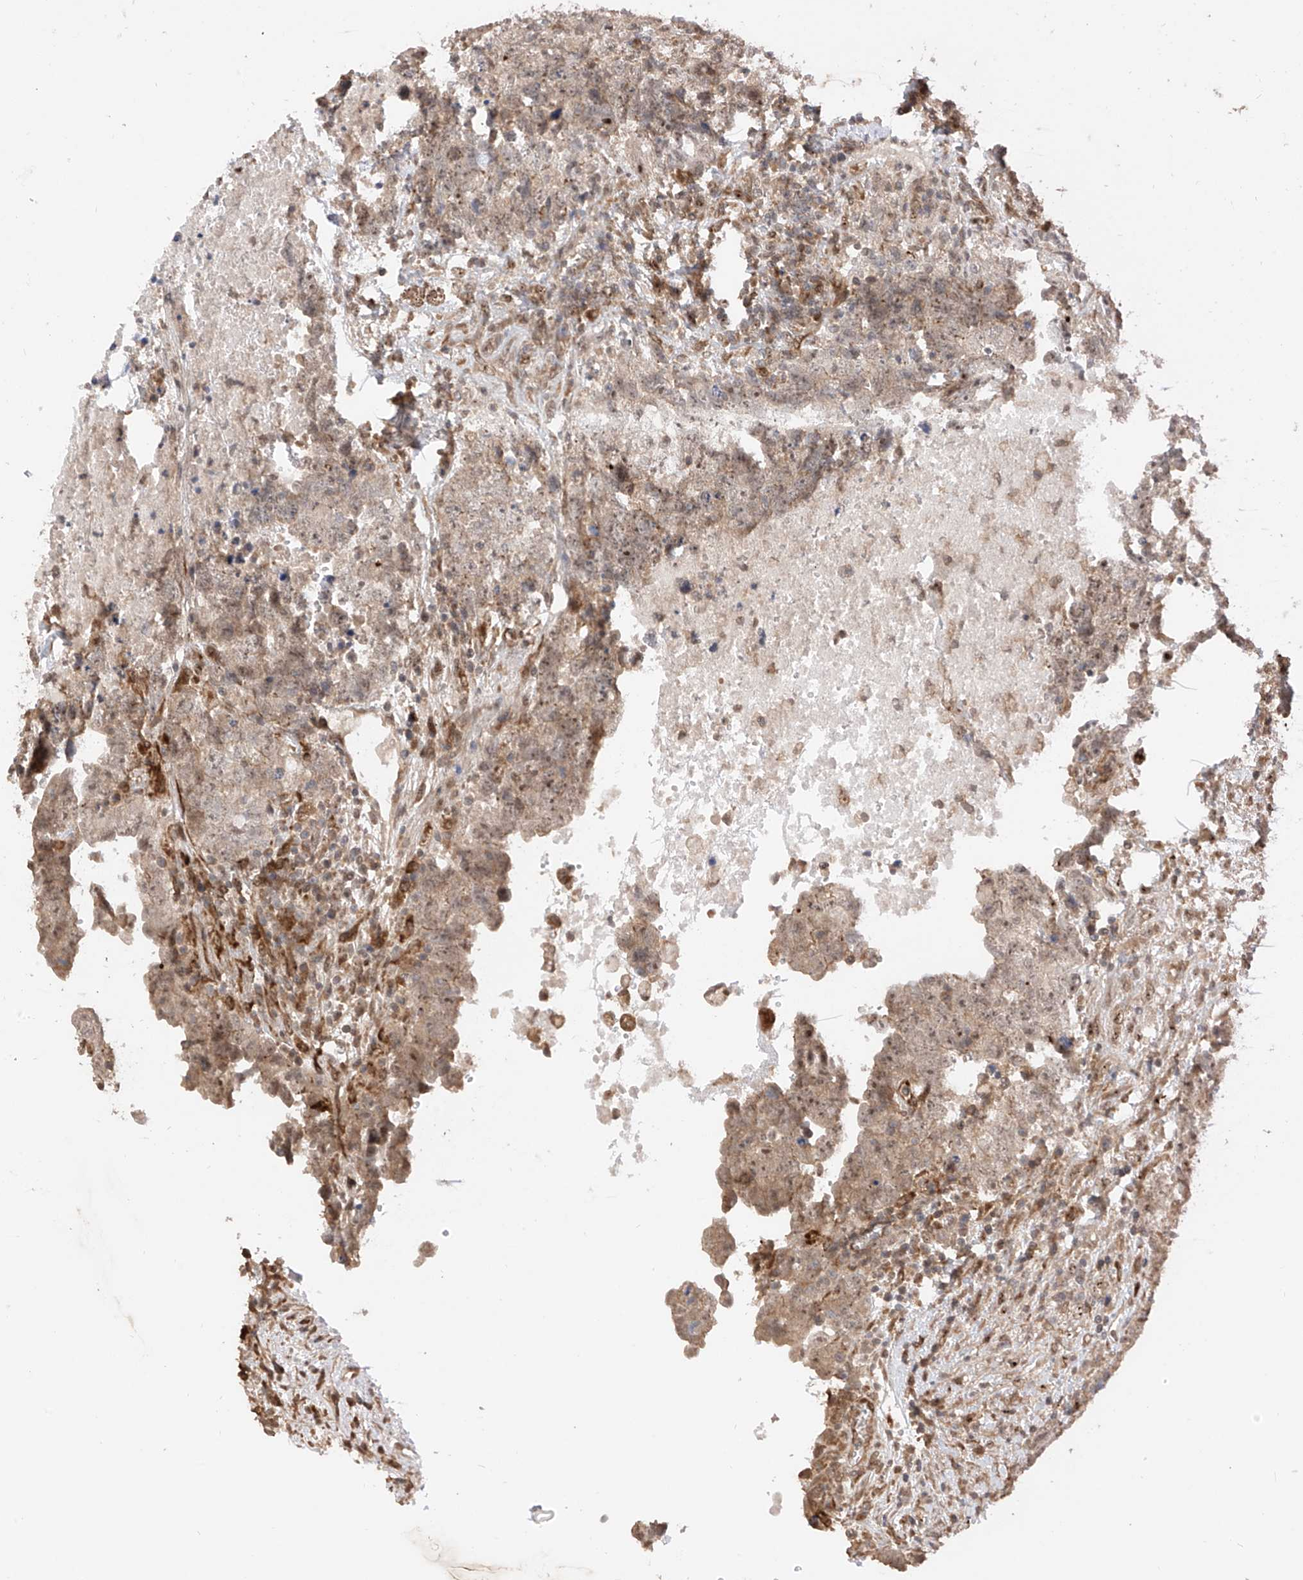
{"staining": {"intensity": "weak", "quantity": ">75%", "location": "cytoplasmic/membranous,nuclear"}, "tissue": "testis cancer", "cell_type": "Tumor cells", "image_type": "cancer", "snomed": [{"axis": "morphology", "description": "Carcinoma, Embryonal, NOS"}, {"axis": "topography", "description": "Testis"}], "caption": "Testis cancer stained with DAB (3,3'-diaminobenzidine) IHC displays low levels of weak cytoplasmic/membranous and nuclear positivity in approximately >75% of tumor cells.", "gene": "LATS1", "patient": {"sex": "male", "age": 37}}